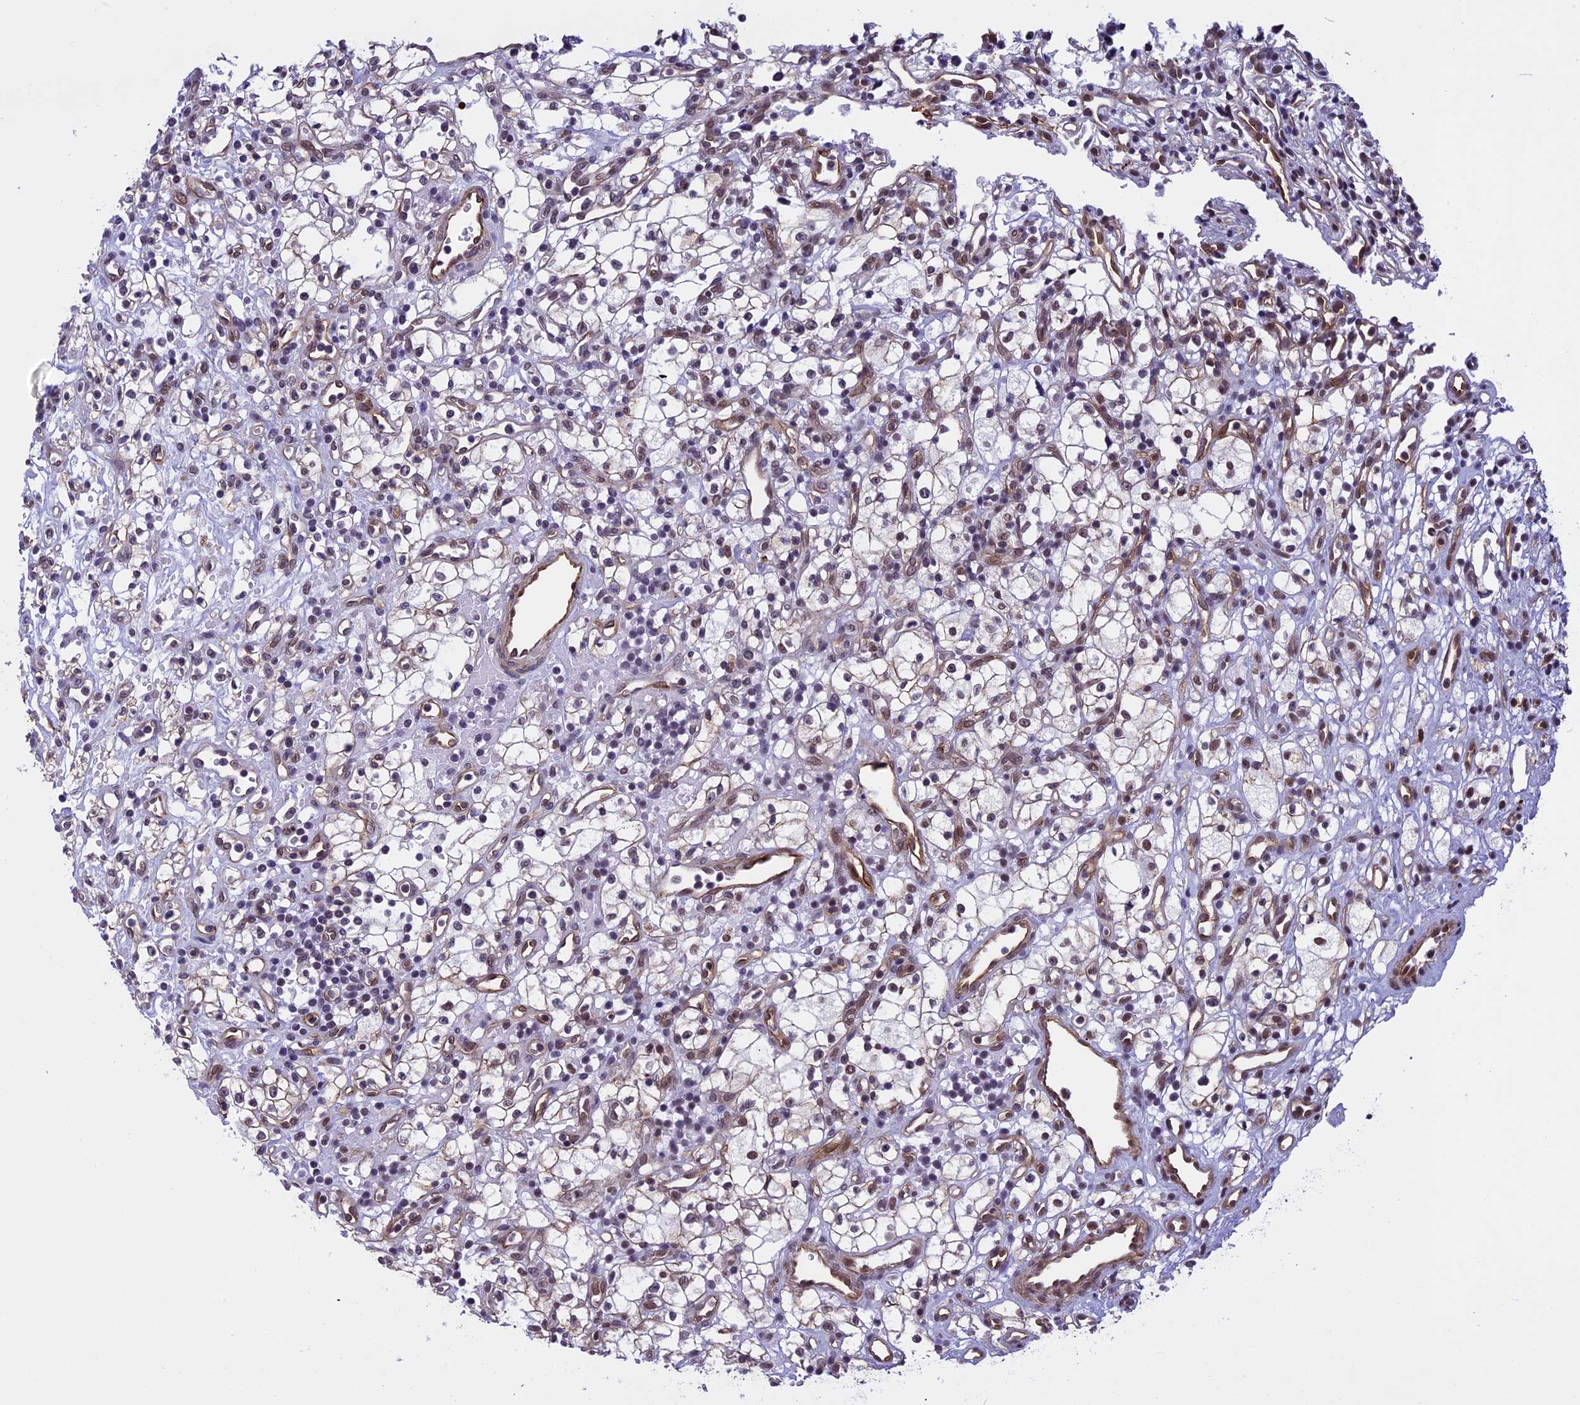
{"staining": {"intensity": "weak", "quantity": "25%-75%", "location": "nuclear"}, "tissue": "renal cancer", "cell_type": "Tumor cells", "image_type": "cancer", "snomed": [{"axis": "morphology", "description": "Adenocarcinoma, NOS"}, {"axis": "topography", "description": "Kidney"}], "caption": "About 25%-75% of tumor cells in human adenocarcinoma (renal) show weak nuclear protein positivity as visualized by brown immunohistochemical staining.", "gene": "NIPBL", "patient": {"sex": "male", "age": 59}}